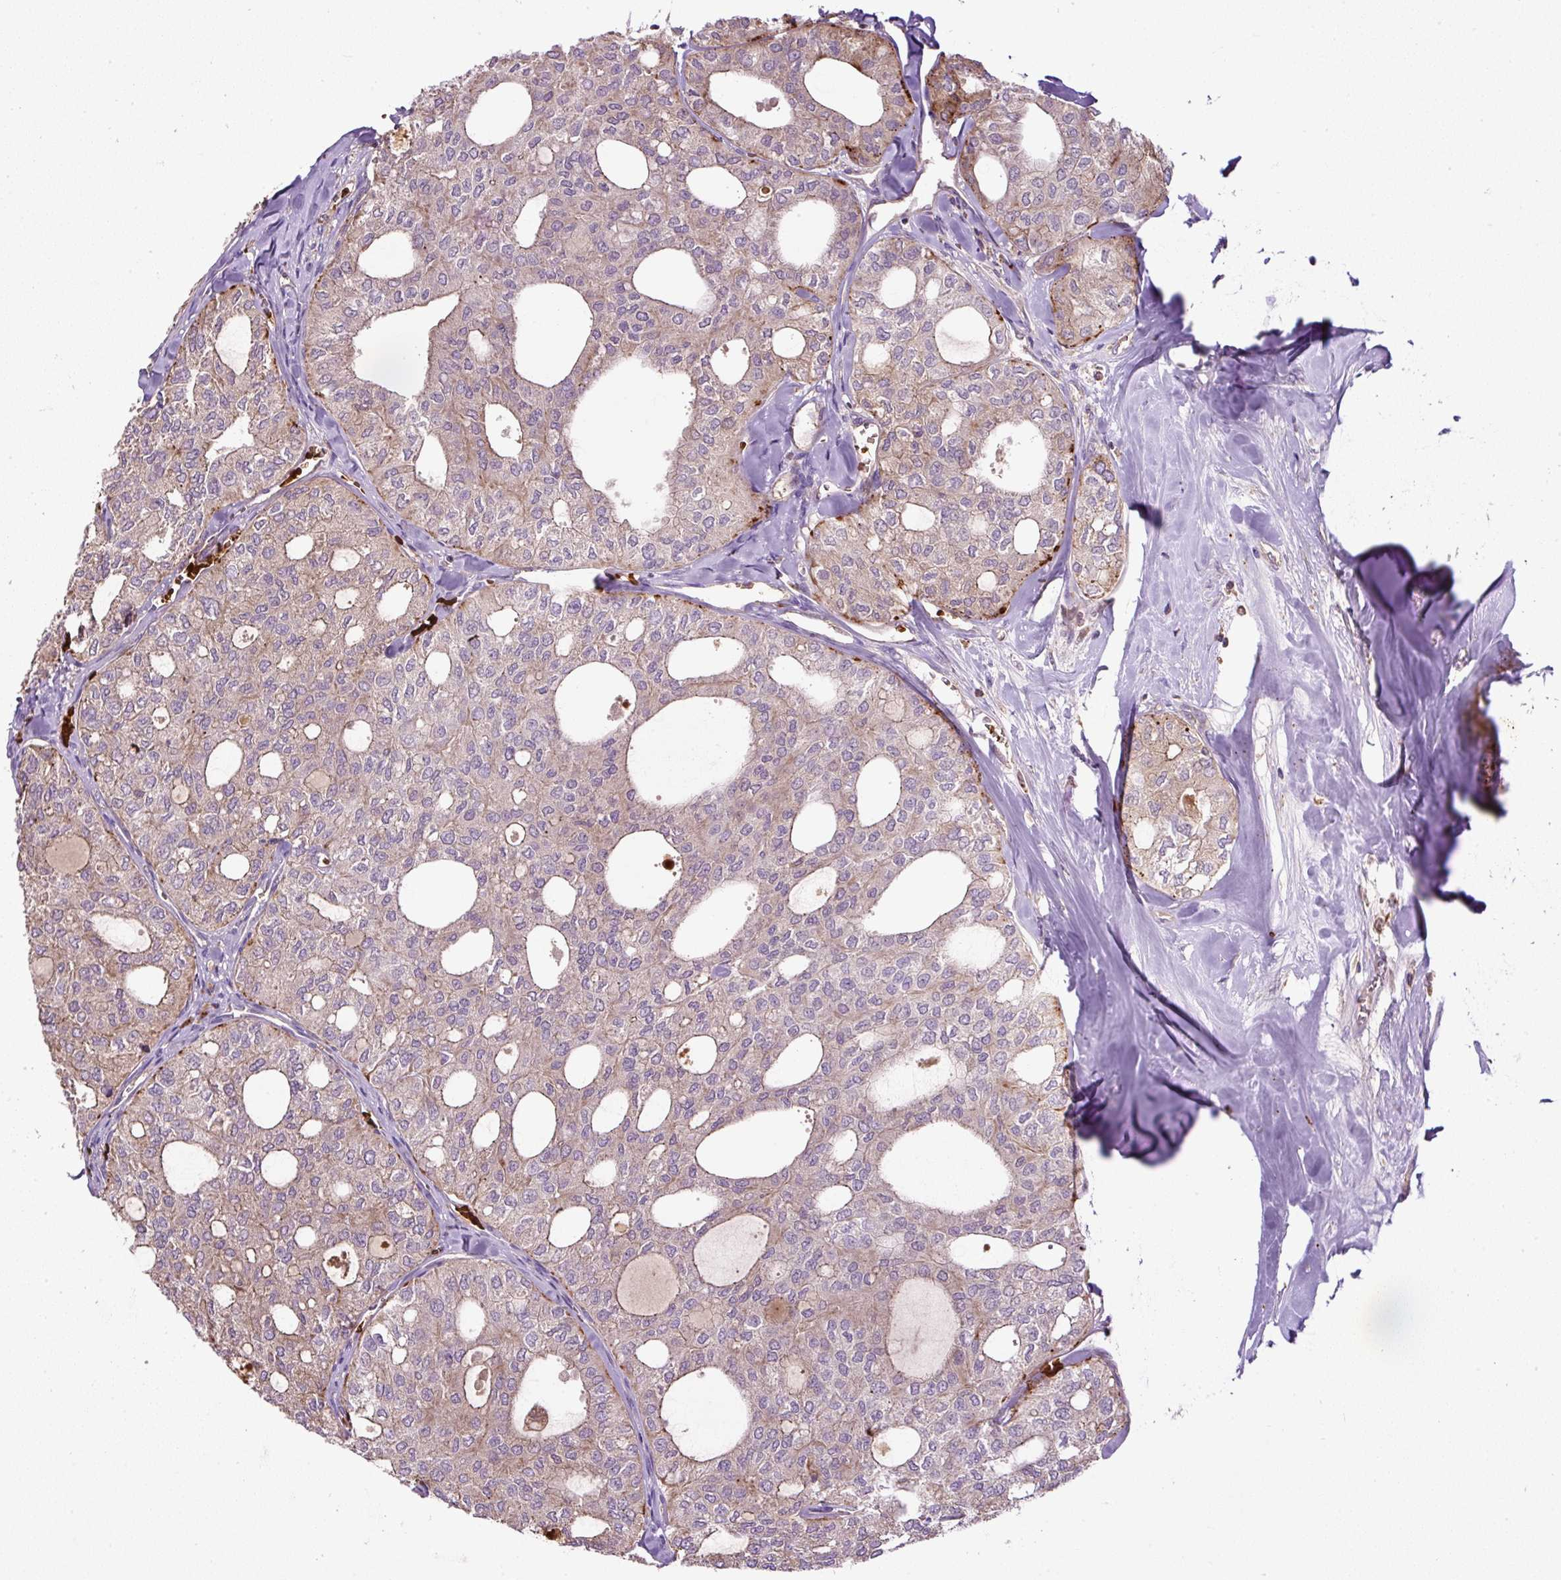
{"staining": {"intensity": "negative", "quantity": "none", "location": "none"}, "tissue": "thyroid cancer", "cell_type": "Tumor cells", "image_type": "cancer", "snomed": [{"axis": "morphology", "description": "Follicular adenoma carcinoma, NOS"}, {"axis": "topography", "description": "Thyroid gland"}], "caption": "Thyroid follicular adenoma carcinoma was stained to show a protein in brown. There is no significant expression in tumor cells.", "gene": "CXCL13", "patient": {"sex": "male", "age": 75}}